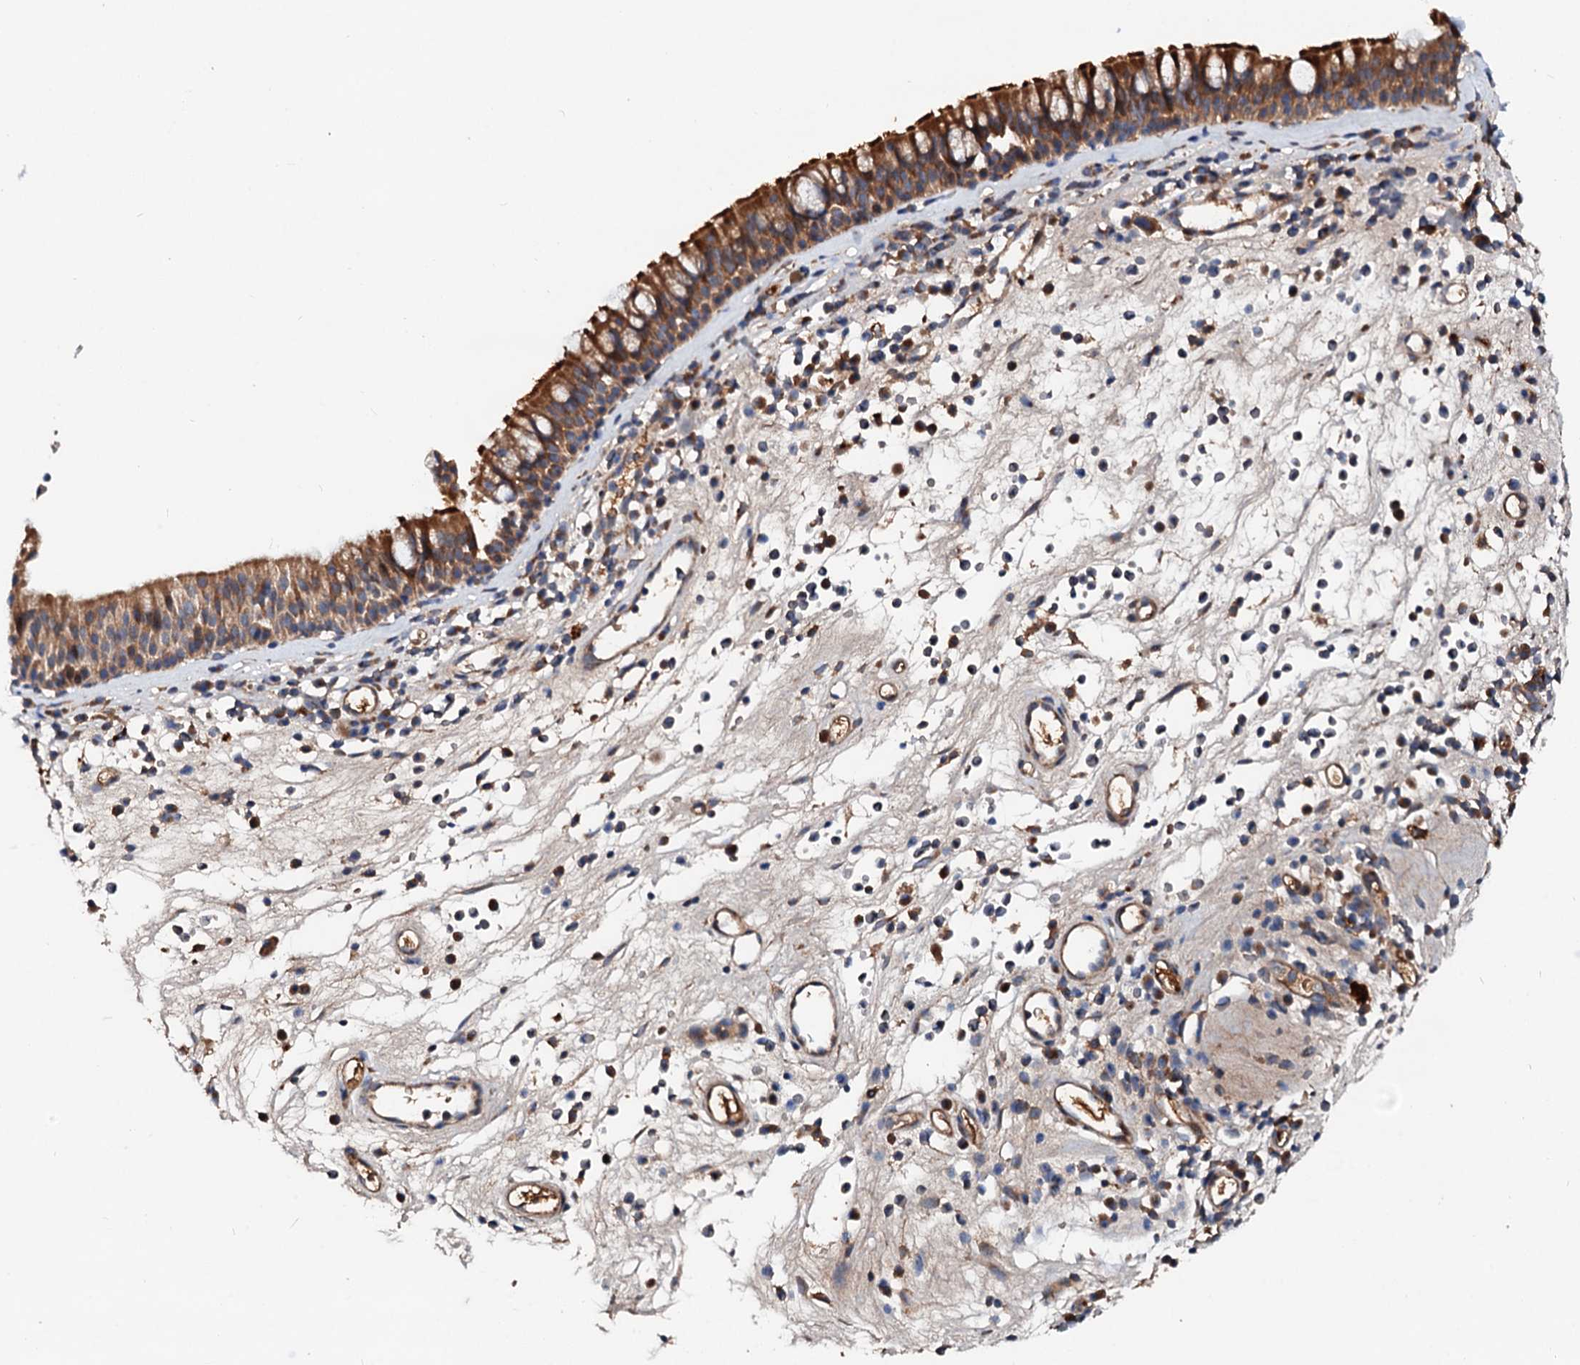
{"staining": {"intensity": "strong", "quantity": ">75%", "location": "cytoplasmic/membranous"}, "tissue": "nasopharynx", "cell_type": "Respiratory epithelial cells", "image_type": "normal", "snomed": [{"axis": "morphology", "description": "Normal tissue, NOS"}, {"axis": "morphology", "description": "Inflammation, NOS"}, {"axis": "morphology", "description": "Malignant melanoma, Metastatic site"}, {"axis": "topography", "description": "Nasopharynx"}], "caption": "Benign nasopharynx shows strong cytoplasmic/membranous positivity in about >75% of respiratory epithelial cells, visualized by immunohistochemistry.", "gene": "EXTL1", "patient": {"sex": "male", "age": 70}}